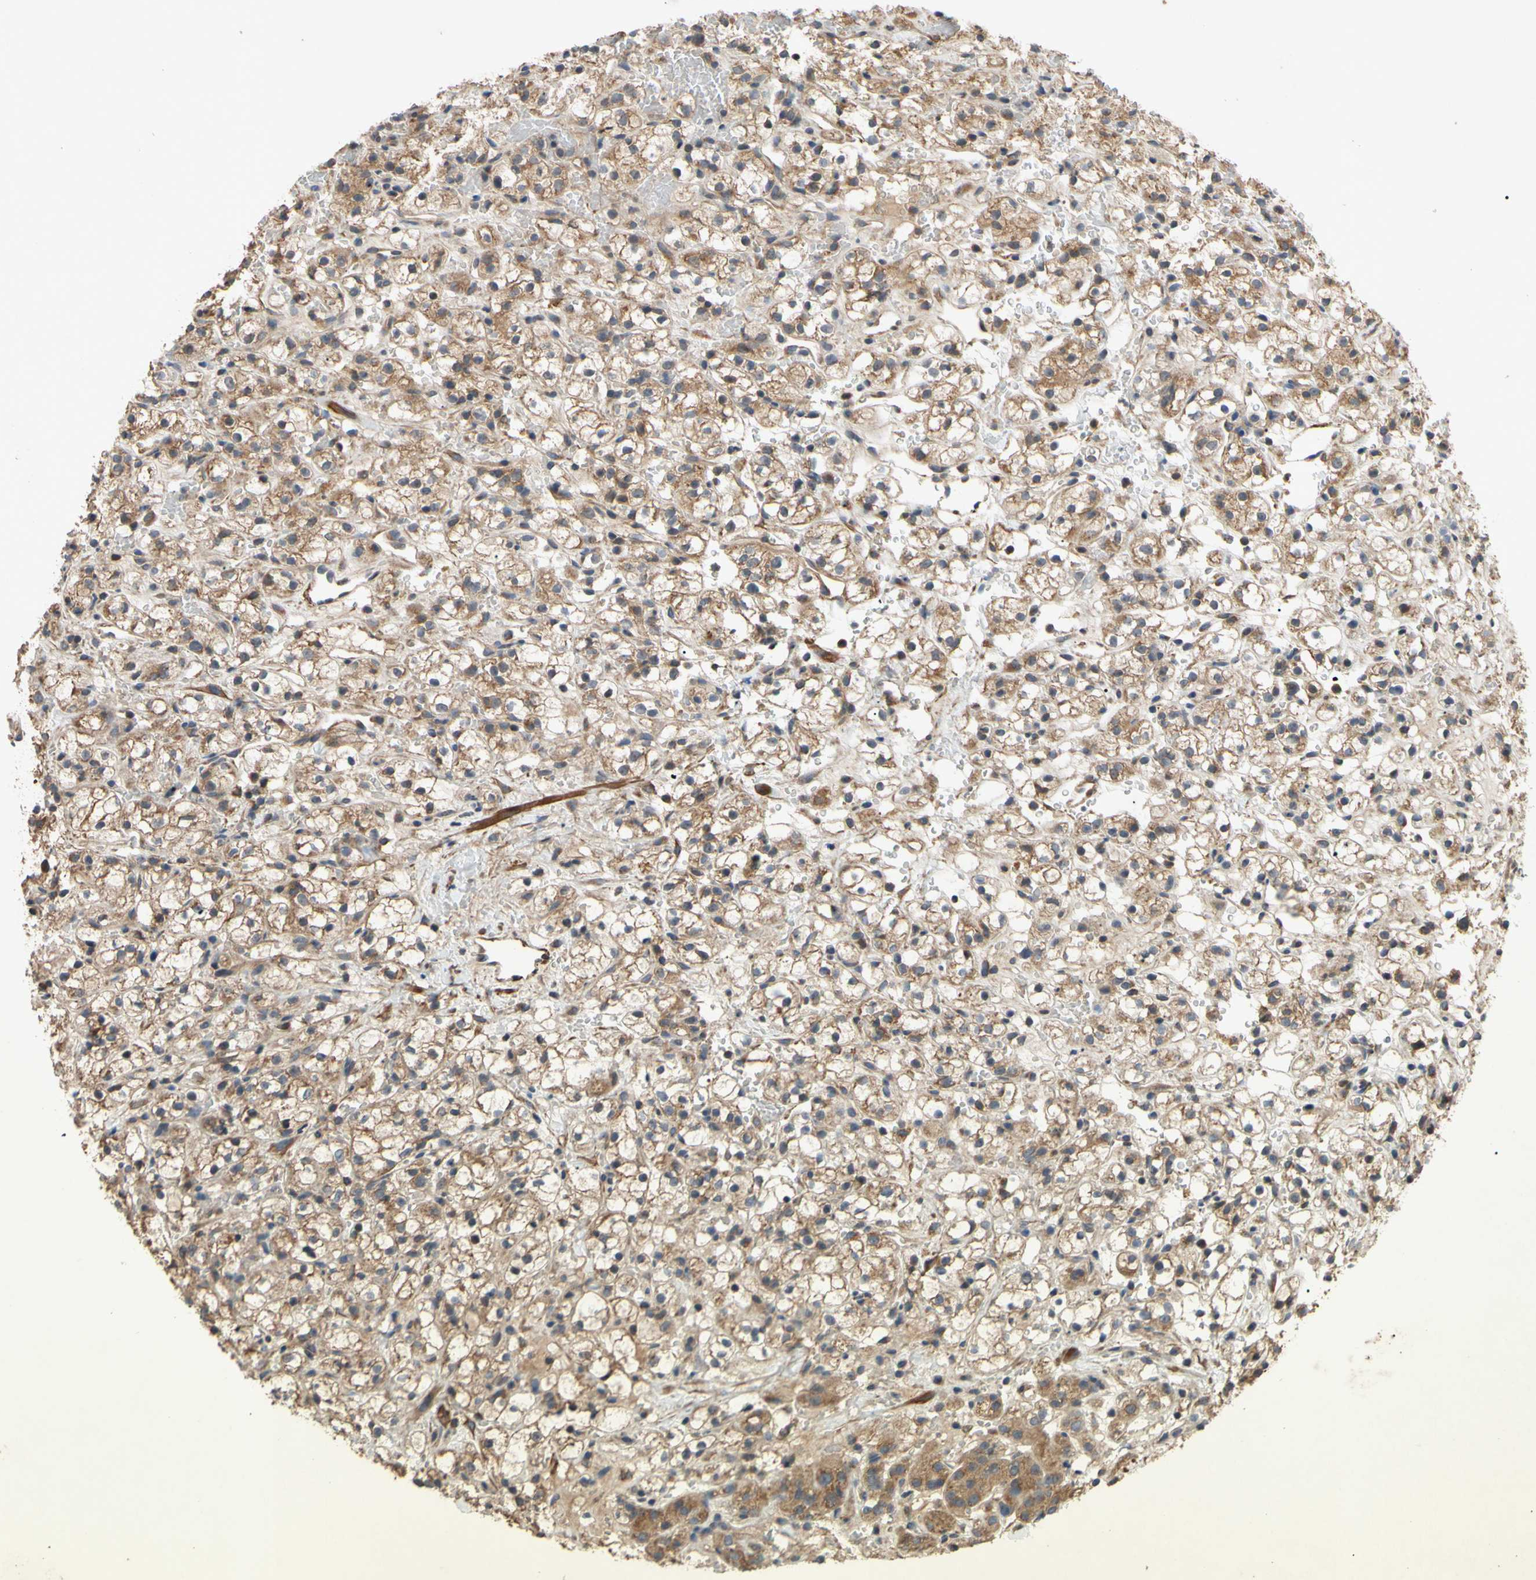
{"staining": {"intensity": "moderate", "quantity": ">75%", "location": "cytoplasmic/membranous"}, "tissue": "renal cancer", "cell_type": "Tumor cells", "image_type": "cancer", "snomed": [{"axis": "morphology", "description": "Adenocarcinoma, NOS"}, {"axis": "topography", "description": "Kidney"}], "caption": "Immunohistochemical staining of adenocarcinoma (renal) exhibits medium levels of moderate cytoplasmic/membranous protein staining in about >75% of tumor cells.", "gene": "PARD6A", "patient": {"sex": "male", "age": 61}}